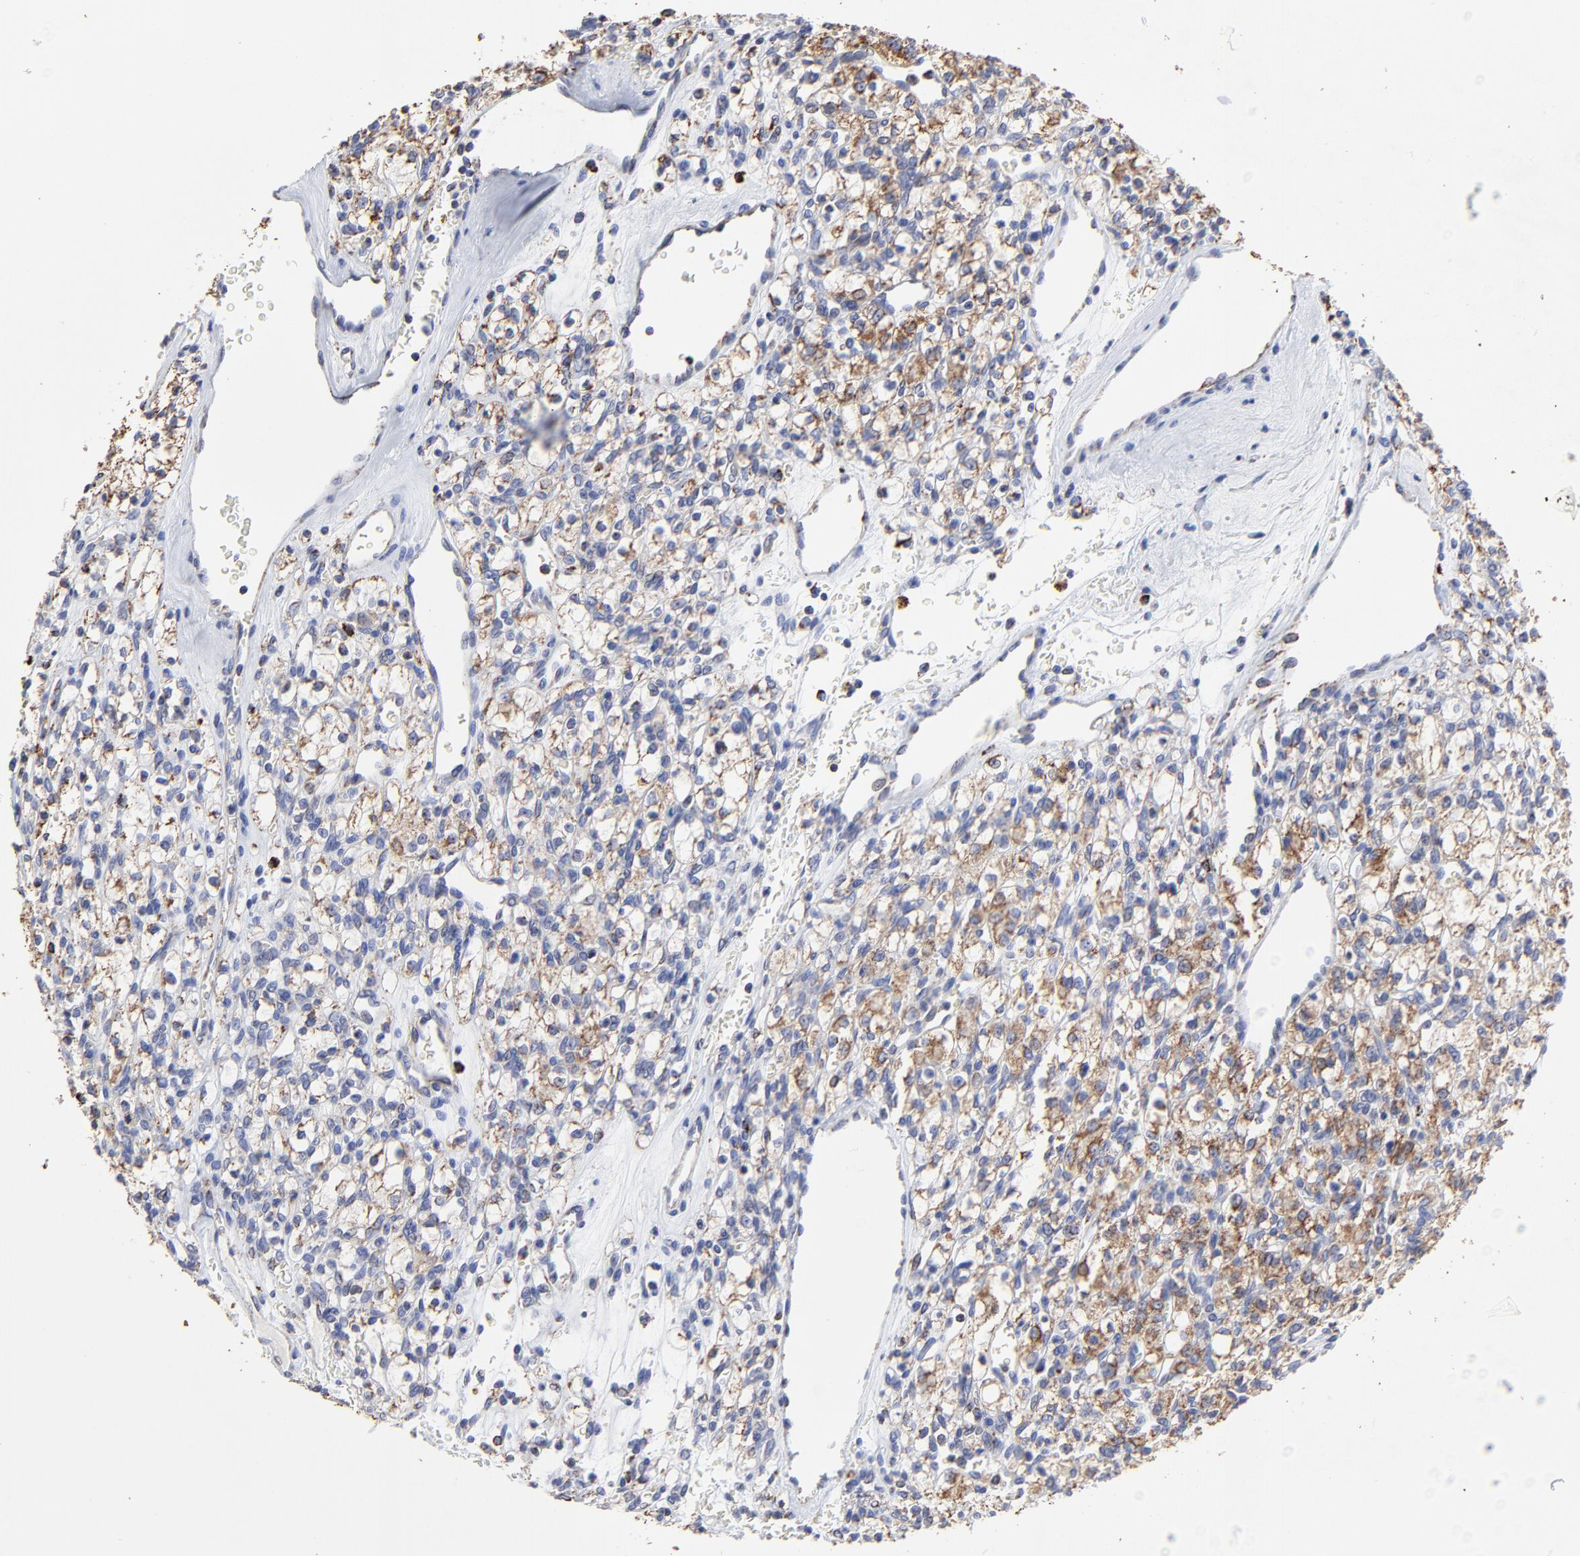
{"staining": {"intensity": "strong", "quantity": "25%-75%", "location": "cytoplasmic/membranous"}, "tissue": "renal cancer", "cell_type": "Tumor cells", "image_type": "cancer", "snomed": [{"axis": "morphology", "description": "Adenocarcinoma, NOS"}, {"axis": "topography", "description": "Kidney"}], "caption": "This micrograph exhibits immunohistochemistry (IHC) staining of human renal cancer (adenocarcinoma), with high strong cytoplasmic/membranous expression in approximately 25%-75% of tumor cells.", "gene": "PINK1", "patient": {"sex": "female", "age": 62}}